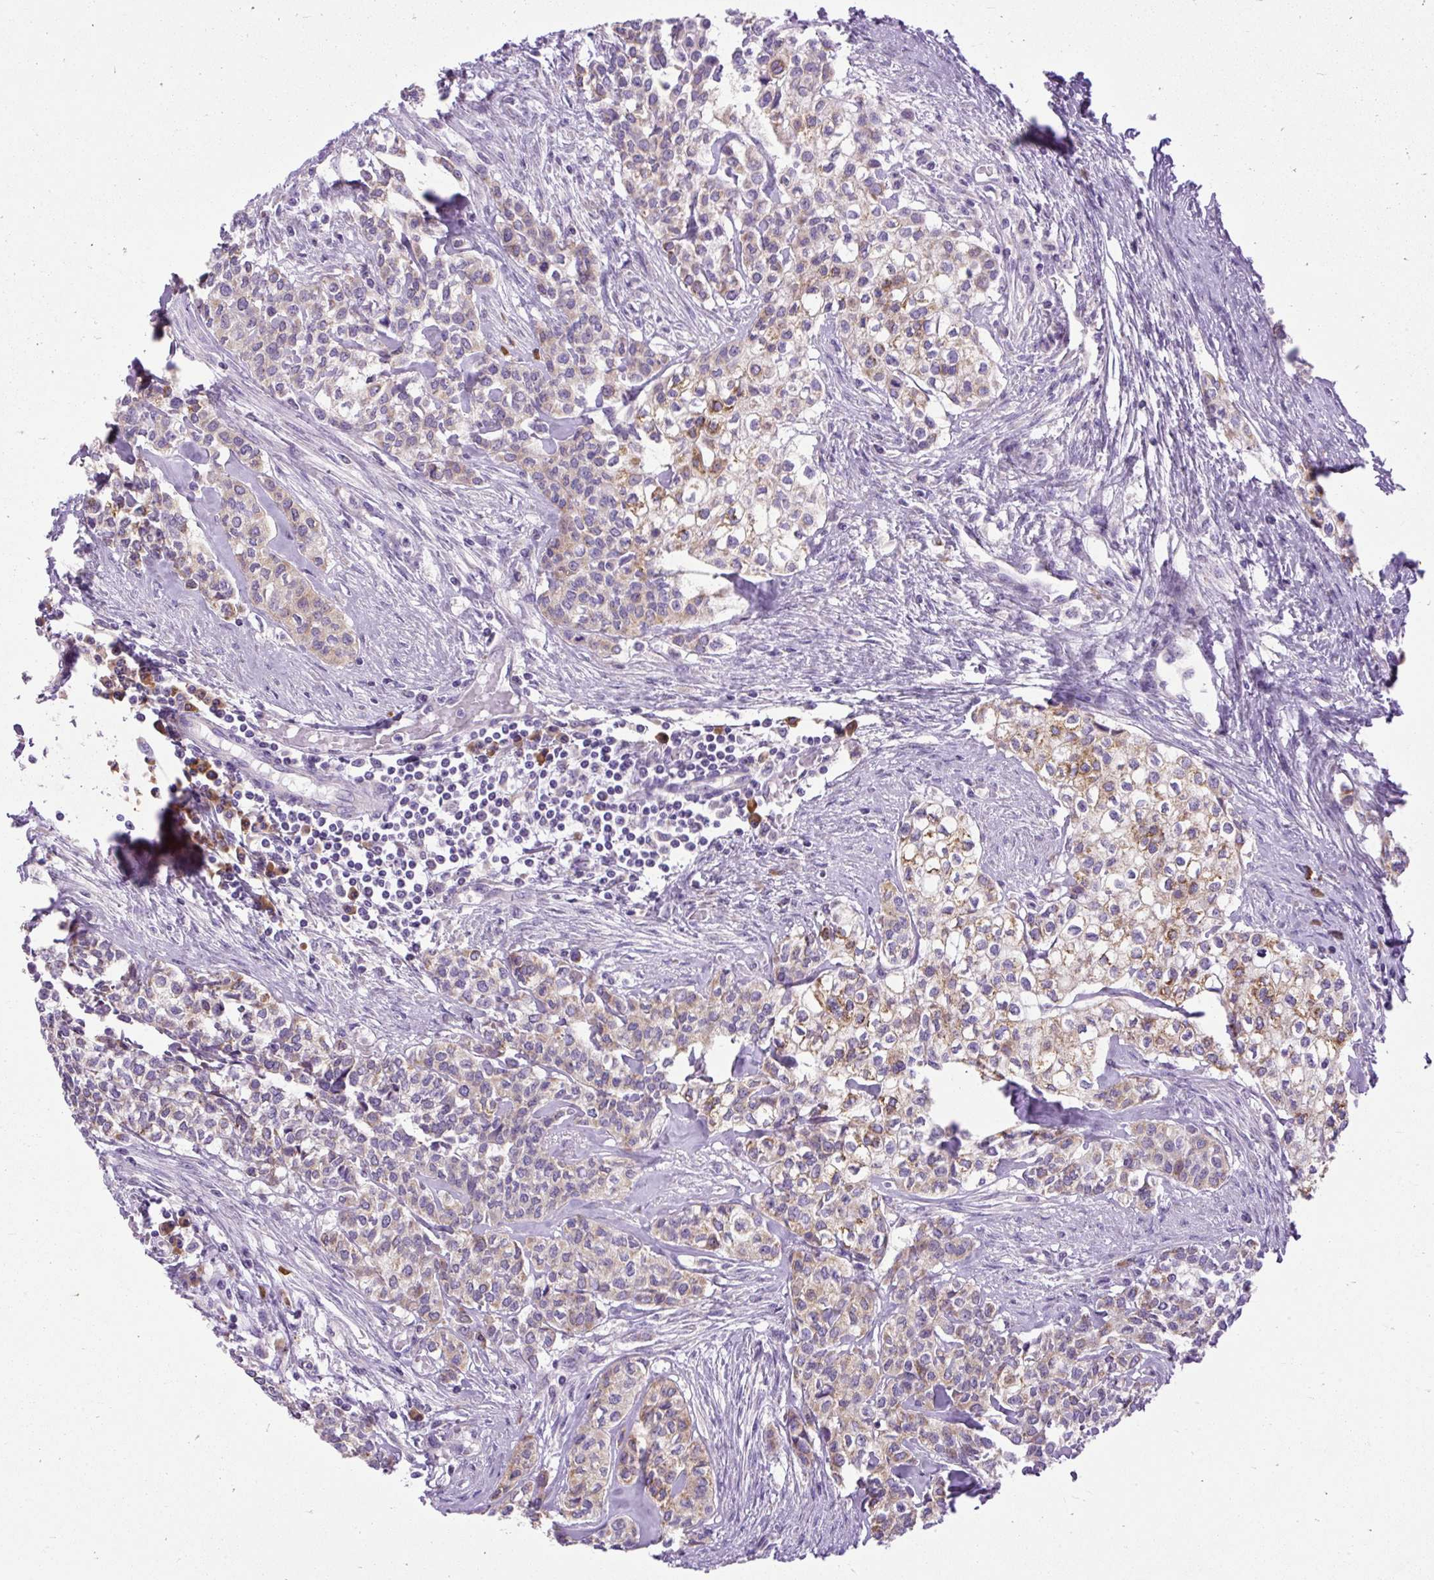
{"staining": {"intensity": "moderate", "quantity": ">75%", "location": "cytoplasmic/membranous"}, "tissue": "head and neck cancer", "cell_type": "Tumor cells", "image_type": "cancer", "snomed": [{"axis": "morphology", "description": "Adenocarcinoma, NOS"}, {"axis": "topography", "description": "Head-Neck"}], "caption": "Protein staining demonstrates moderate cytoplasmic/membranous expression in approximately >75% of tumor cells in head and neck adenocarcinoma.", "gene": "SYBU", "patient": {"sex": "male", "age": 81}}